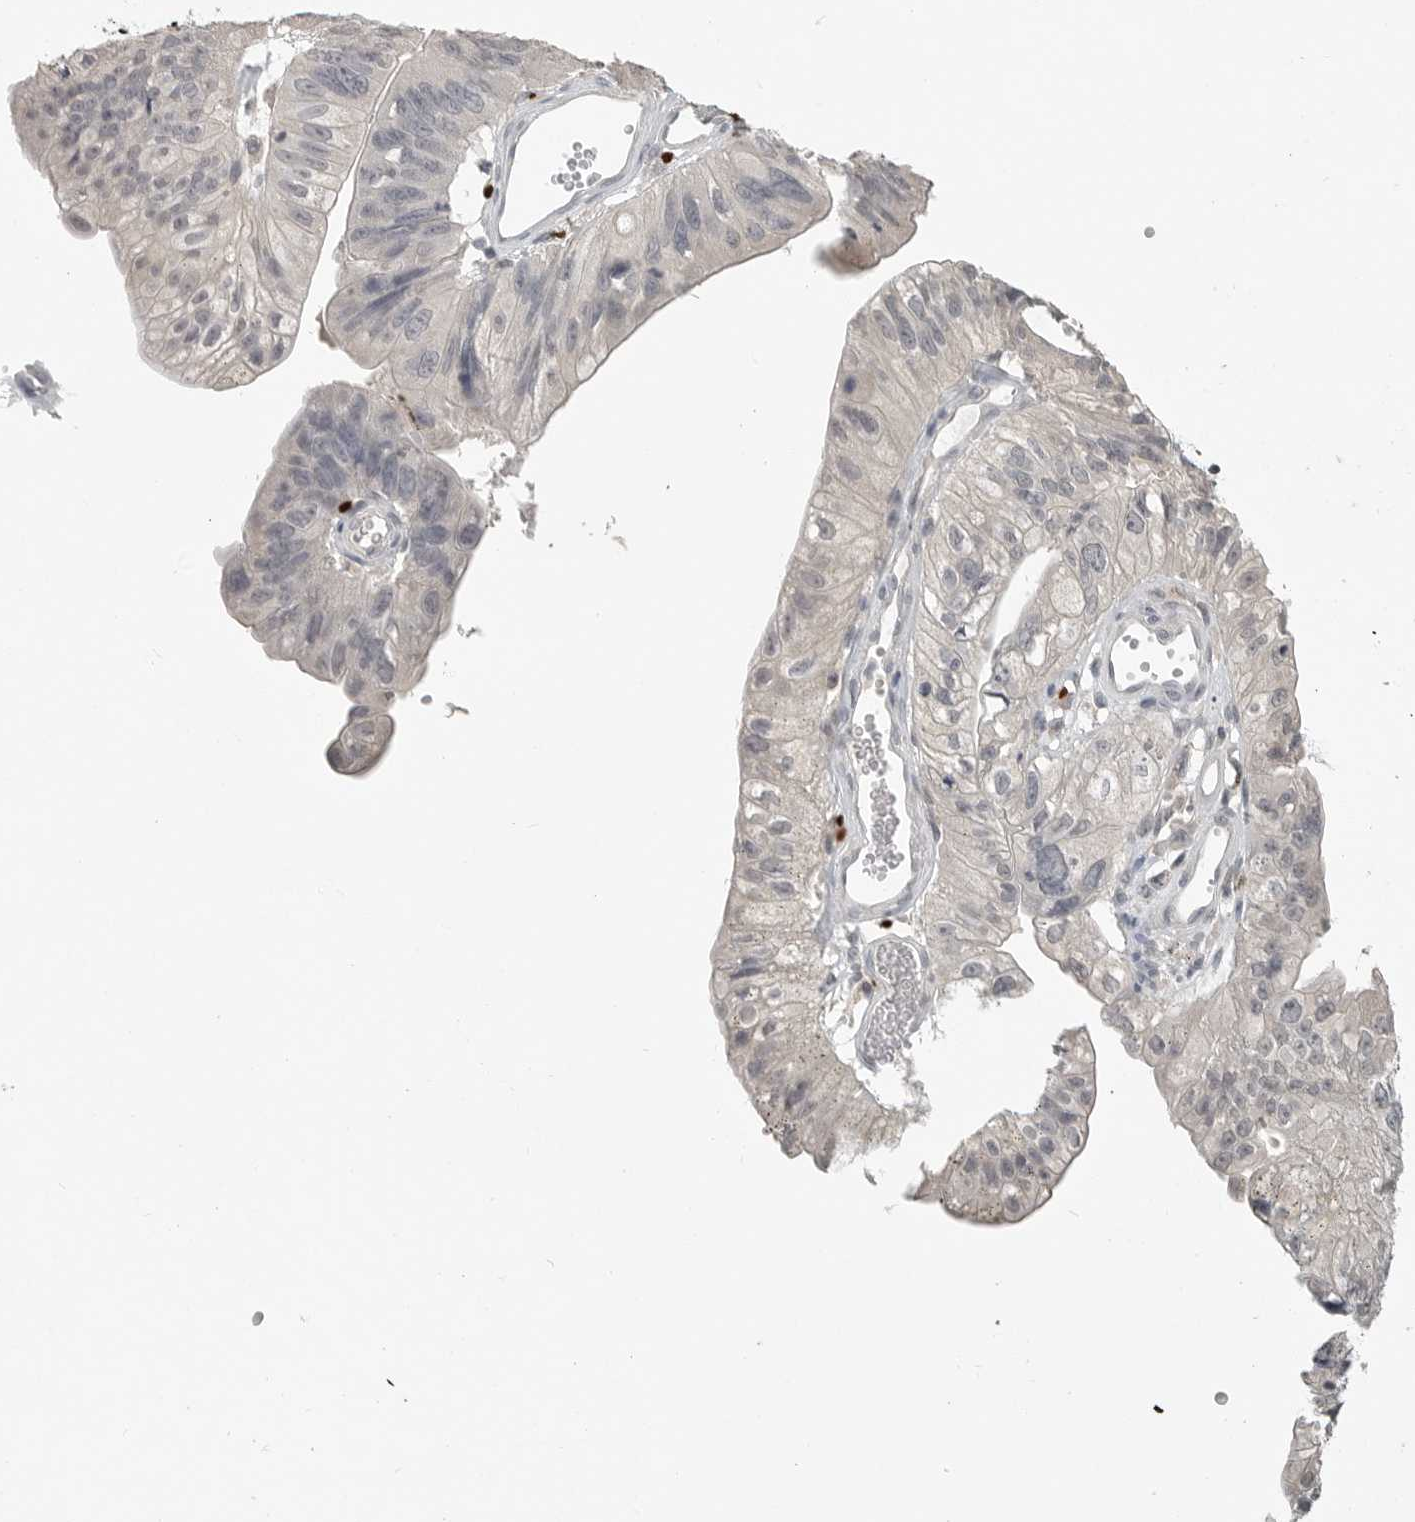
{"staining": {"intensity": "negative", "quantity": "none", "location": "none"}, "tissue": "stomach cancer", "cell_type": "Tumor cells", "image_type": "cancer", "snomed": [{"axis": "morphology", "description": "Adenocarcinoma, NOS"}, {"axis": "topography", "description": "Stomach"}], "caption": "Immunohistochemistry (IHC) histopathology image of human stomach adenocarcinoma stained for a protein (brown), which exhibits no positivity in tumor cells.", "gene": "FOXP3", "patient": {"sex": "male", "age": 59}}